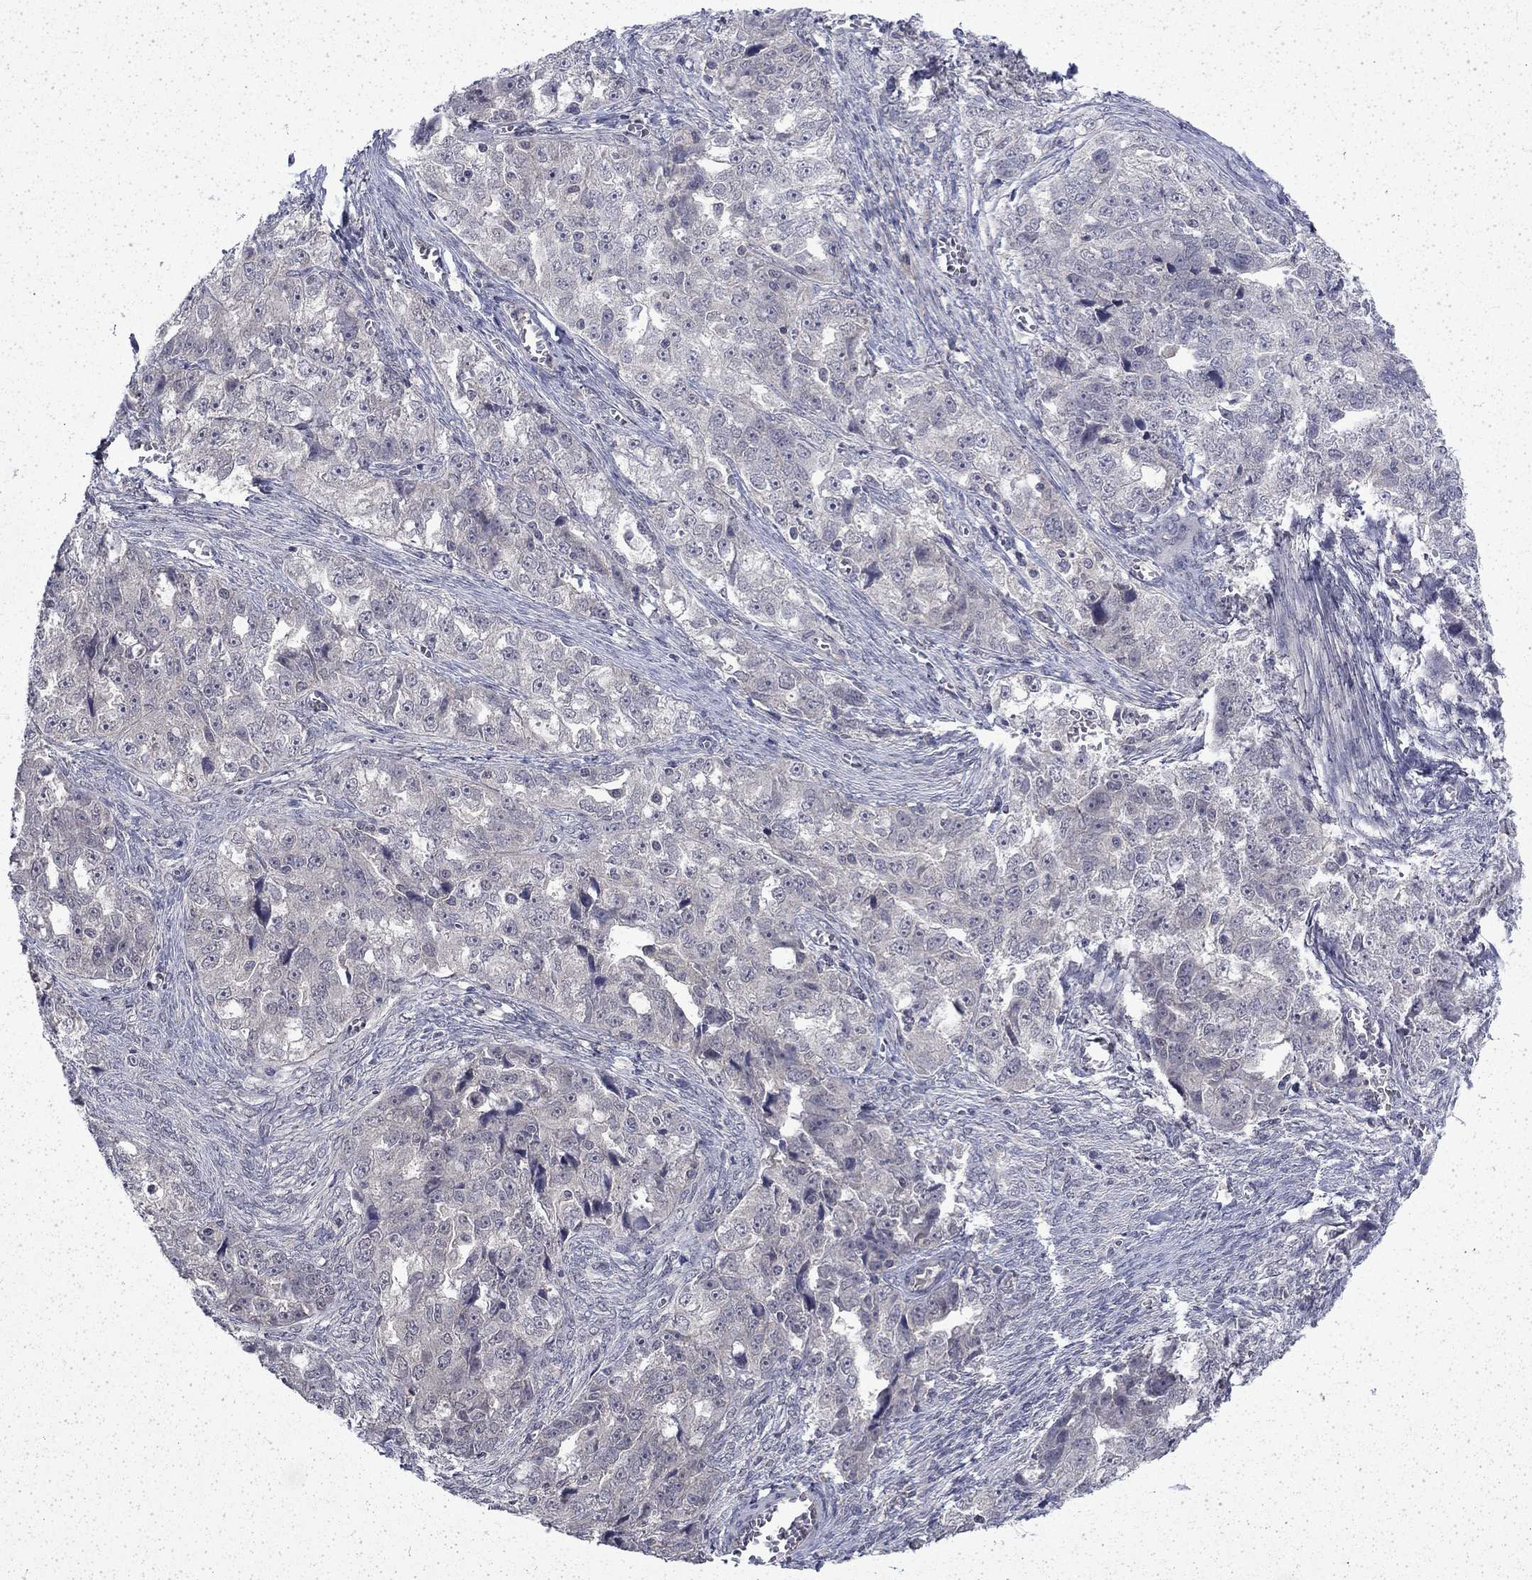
{"staining": {"intensity": "negative", "quantity": "none", "location": "none"}, "tissue": "ovarian cancer", "cell_type": "Tumor cells", "image_type": "cancer", "snomed": [{"axis": "morphology", "description": "Cystadenocarcinoma, serous, NOS"}, {"axis": "topography", "description": "Ovary"}], "caption": "IHC image of neoplastic tissue: human serous cystadenocarcinoma (ovarian) stained with DAB exhibits no significant protein positivity in tumor cells.", "gene": "CHAT", "patient": {"sex": "female", "age": 51}}